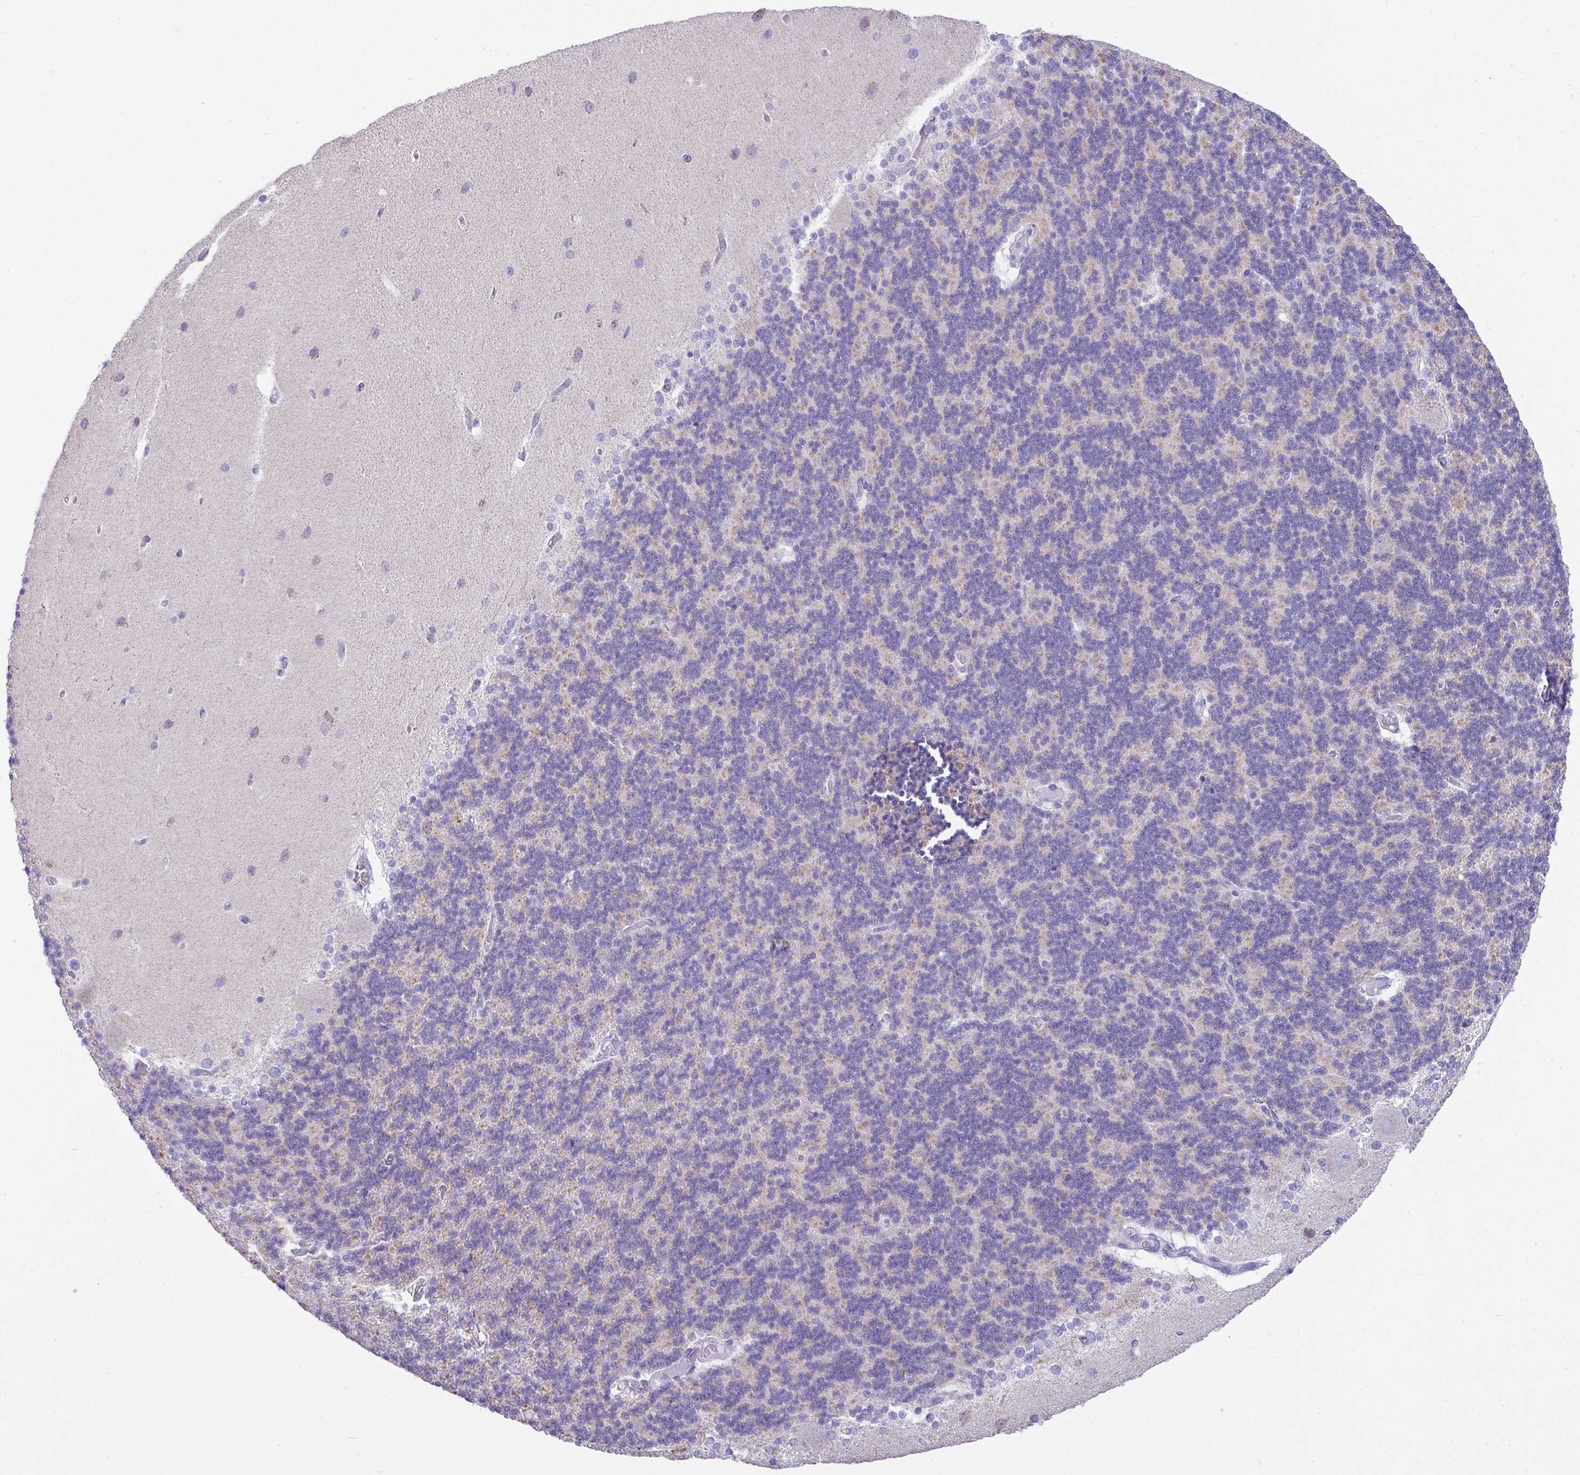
{"staining": {"intensity": "negative", "quantity": "none", "location": "none"}, "tissue": "cerebellum", "cell_type": "Cells in granular layer", "image_type": "normal", "snomed": [{"axis": "morphology", "description": "Normal tissue, NOS"}, {"axis": "topography", "description": "Cerebellum"}], "caption": "A high-resolution histopathology image shows immunohistochemistry staining of unremarkable cerebellum, which reveals no significant expression in cells in granular layer.", "gene": "NLRP8", "patient": {"sex": "female", "age": 54}}